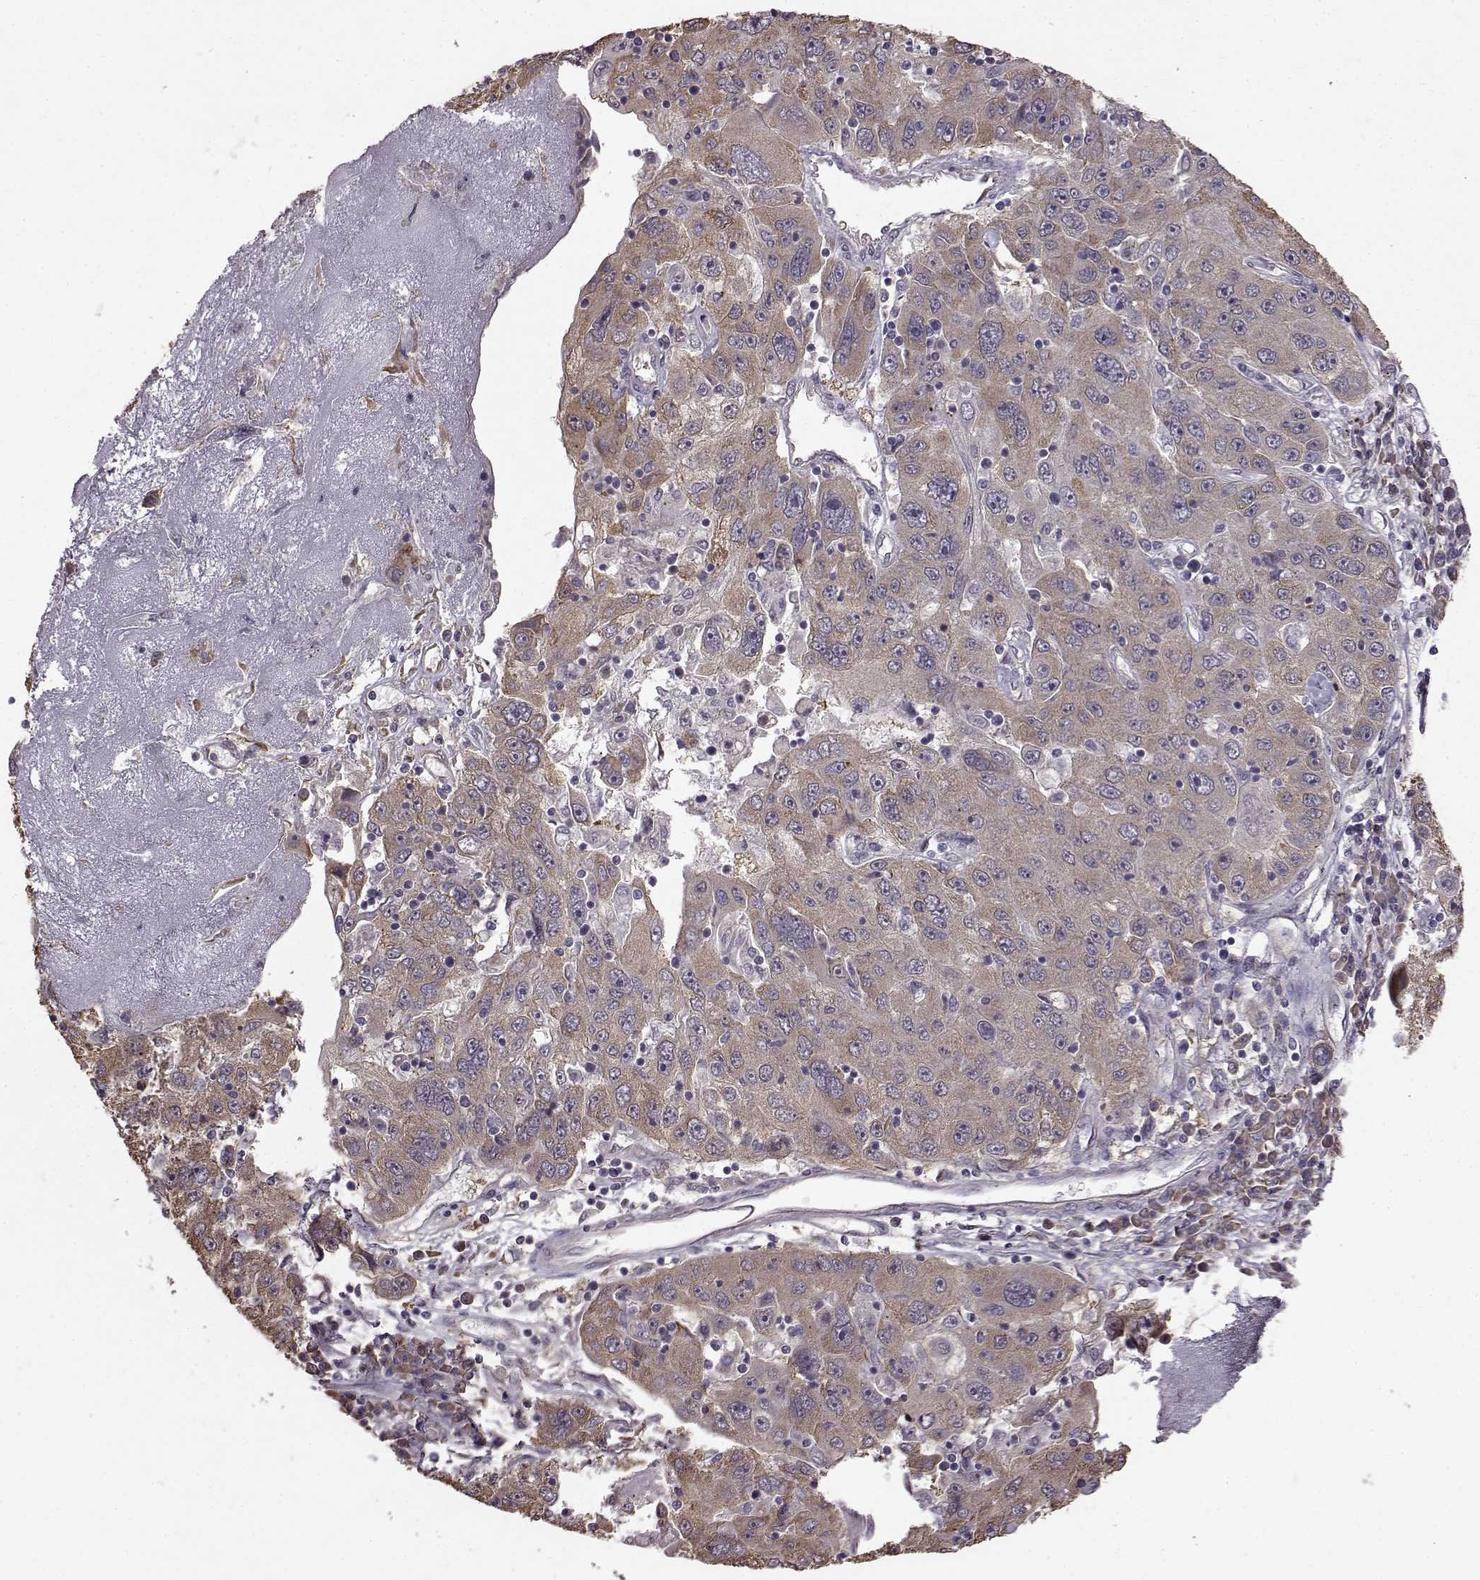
{"staining": {"intensity": "moderate", "quantity": "25%-75%", "location": "cytoplasmic/membranous"}, "tissue": "stomach cancer", "cell_type": "Tumor cells", "image_type": "cancer", "snomed": [{"axis": "morphology", "description": "Adenocarcinoma, NOS"}, {"axis": "topography", "description": "Stomach"}], "caption": "A medium amount of moderate cytoplasmic/membranous positivity is present in approximately 25%-75% of tumor cells in stomach cancer tissue. (DAB (3,3'-diaminobenzidine) = brown stain, brightfield microscopy at high magnification).", "gene": "NME1-NME2", "patient": {"sex": "male", "age": 56}}